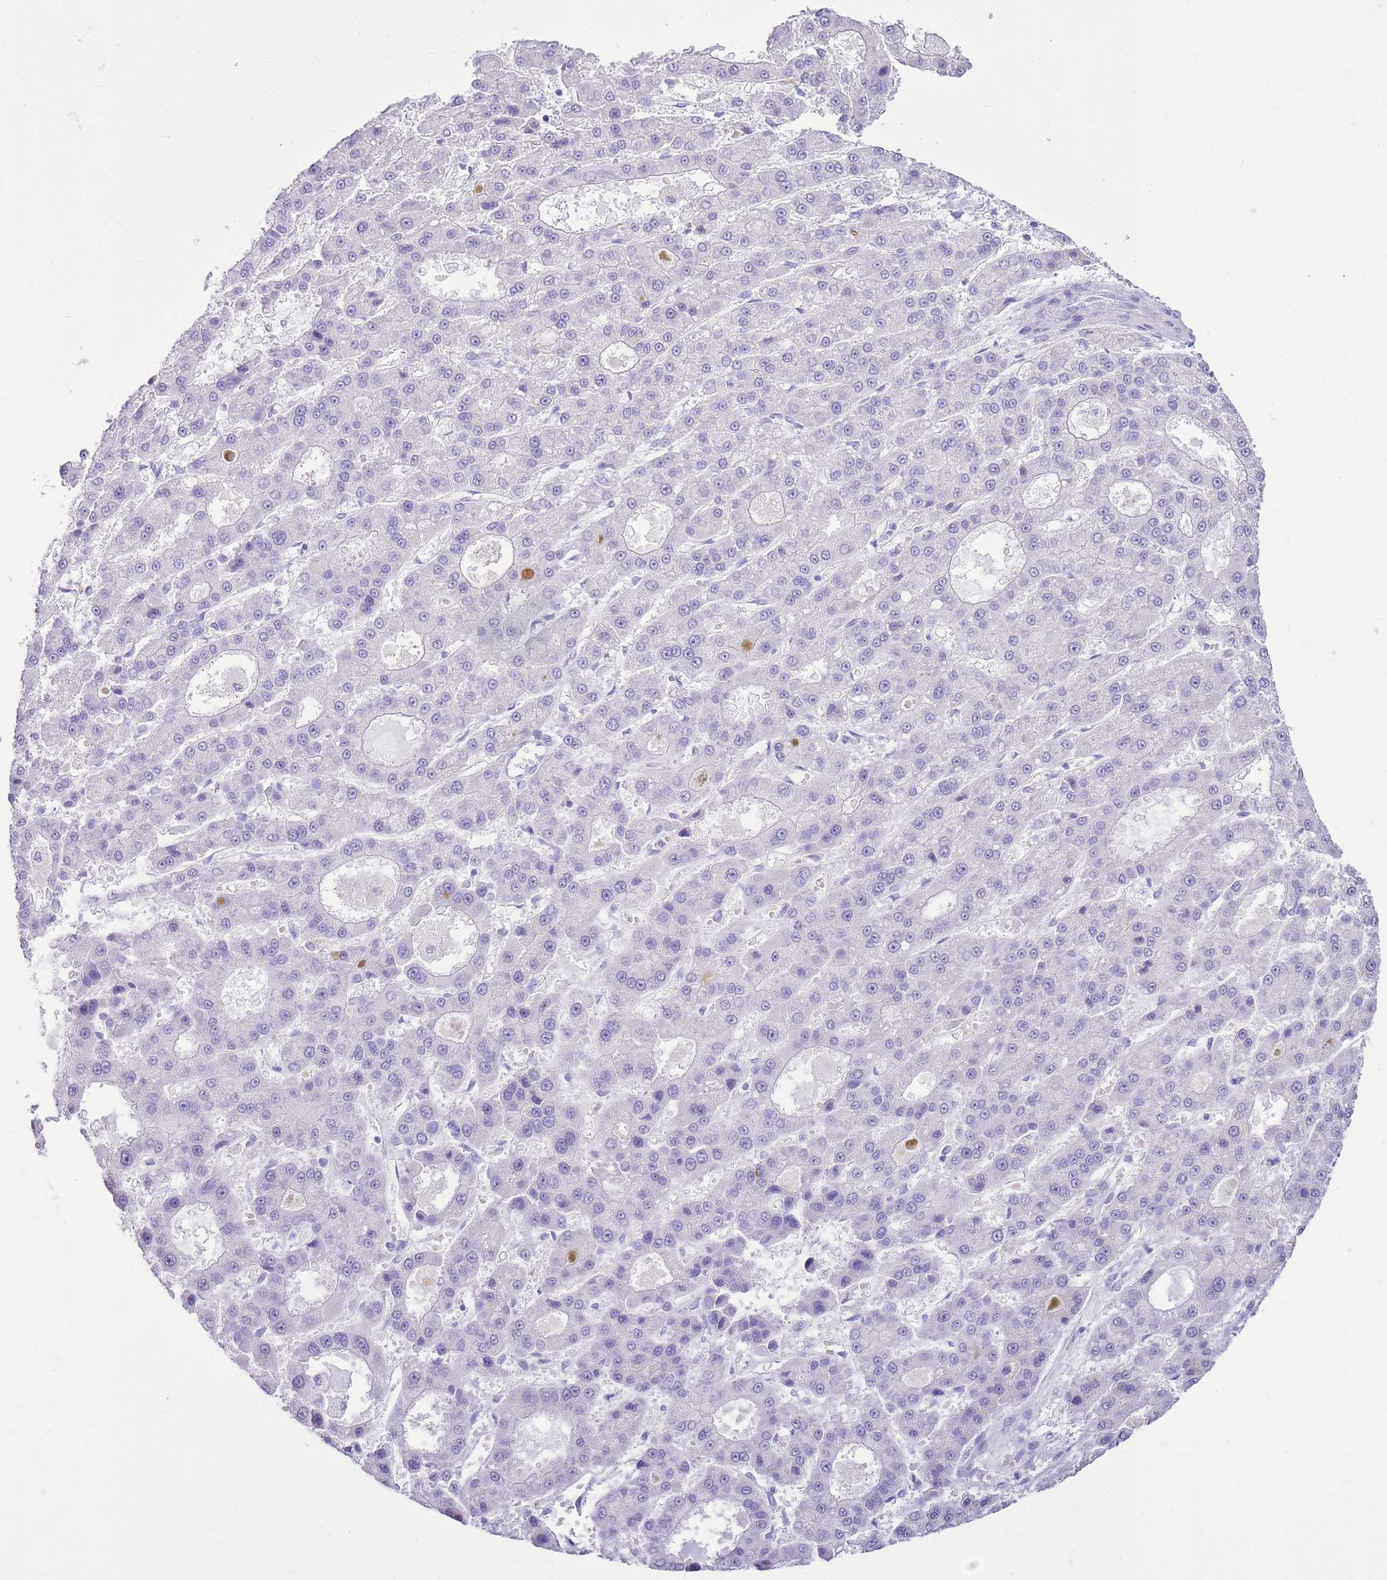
{"staining": {"intensity": "negative", "quantity": "none", "location": "none"}, "tissue": "liver cancer", "cell_type": "Tumor cells", "image_type": "cancer", "snomed": [{"axis": "morphology", "description": "Carcinoma, Hepatocellular, NOS"}, {"axis": "topography", "description": "Liver"}], "caption": "Immunohistochemistry (IHC) of human liver hepatocellular carcinoma exhibits no staining in tumor cells.", "gene": "CA8", "patient": {"sex": "male", "age": 70}}